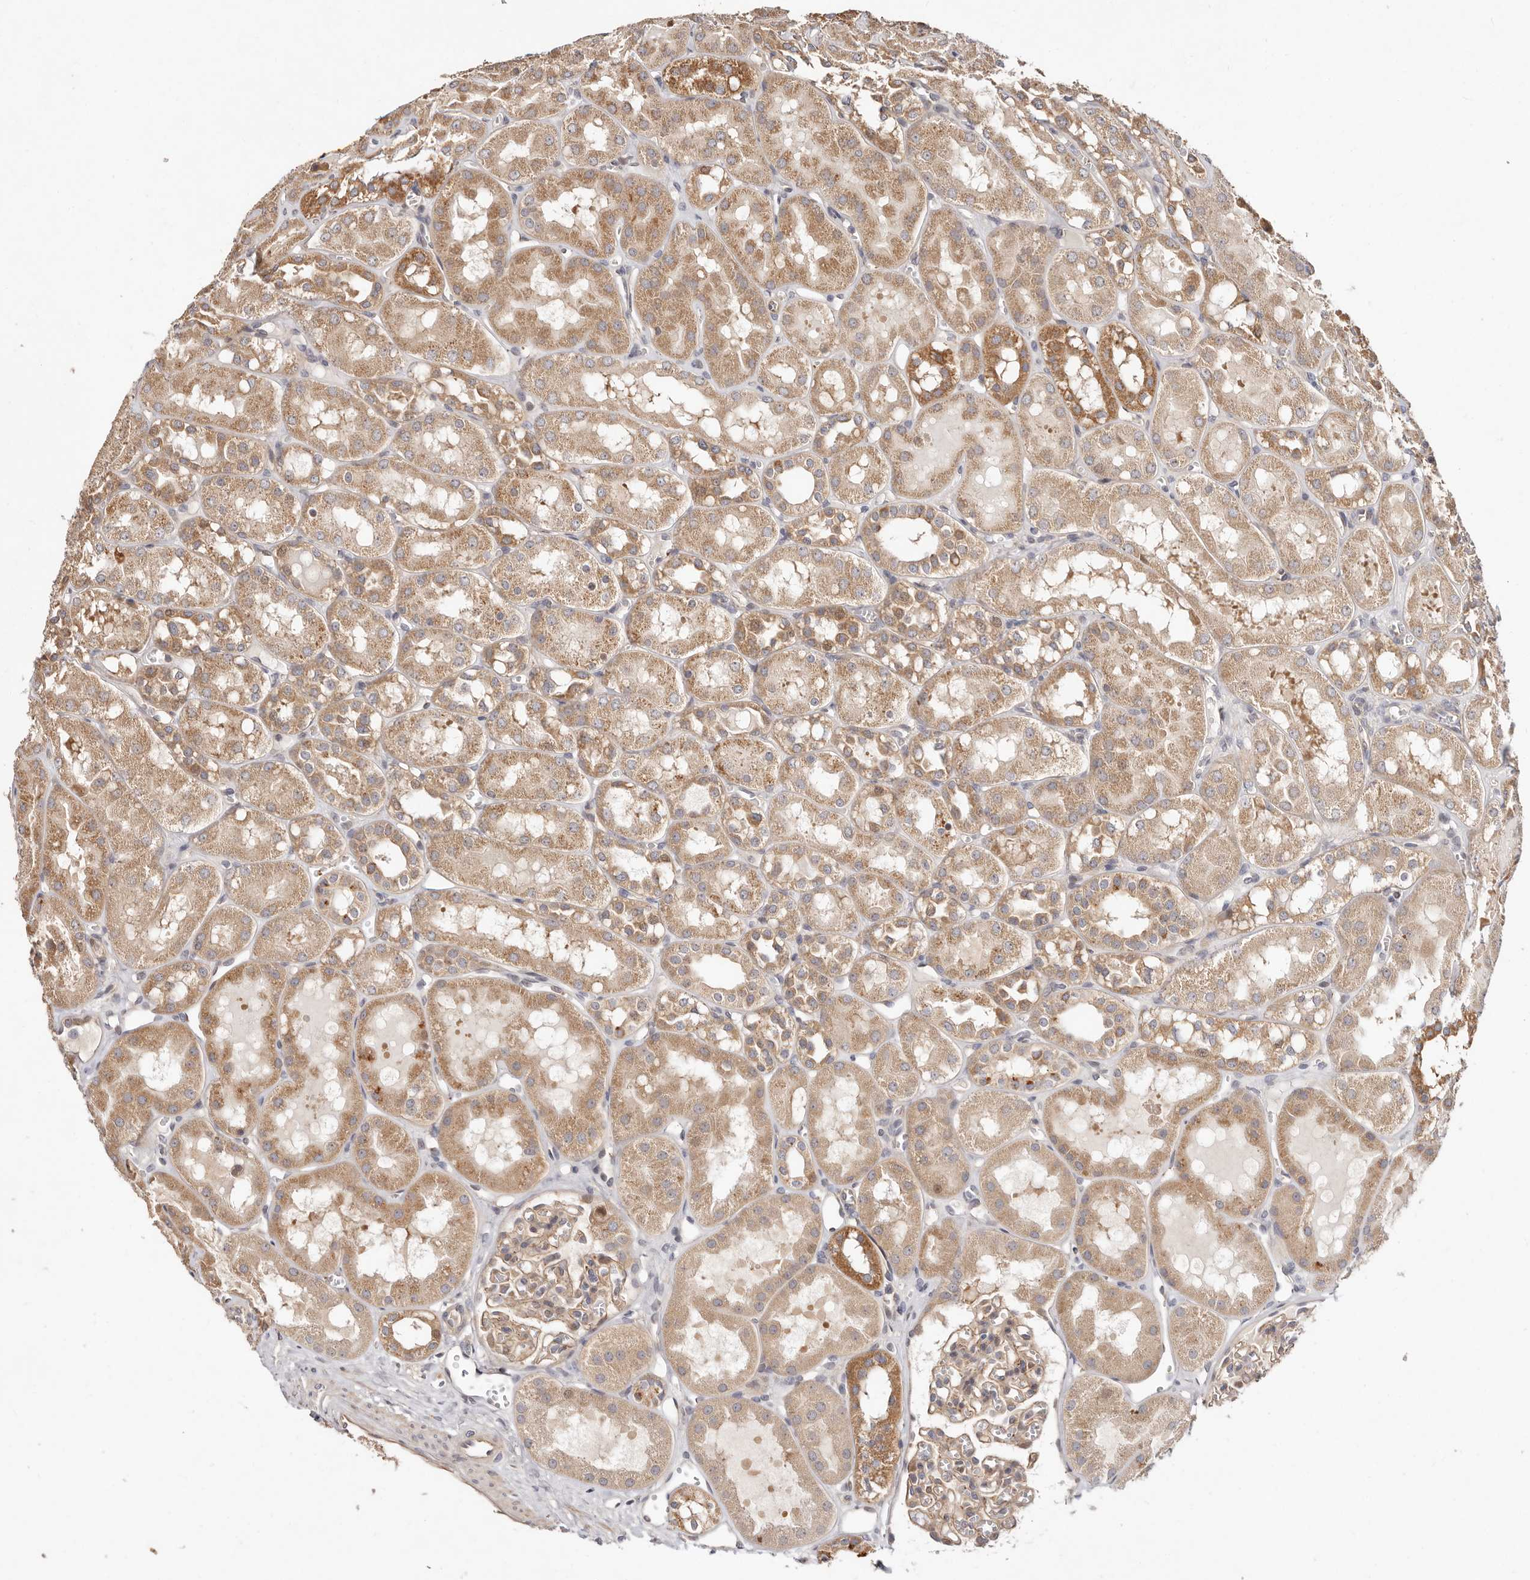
{"staining": {"intensity": "weak", "quantity": ">75%", "location": "cytoplasmic/membranous"}, "tissue": "kidney", "cell_type": "Cells in glomeruli", "image_type": "normal", "snomed": [{"axis": "morphology", "description": "Normal tissue, NOS"}, {"axis": "topography", "description": "Kidney"}], "caption": "Protein expression analysis of benign kidney shows weak cytoplasmic/membranous expression in about >75% of cells in glomeruli. The protein is stained brown, and the nuclei are stained in blue (DAB IHC with brightfield microscopy, high magnification).", "gene": "USP33", "patient": {"sex": "male", "age": 16}}